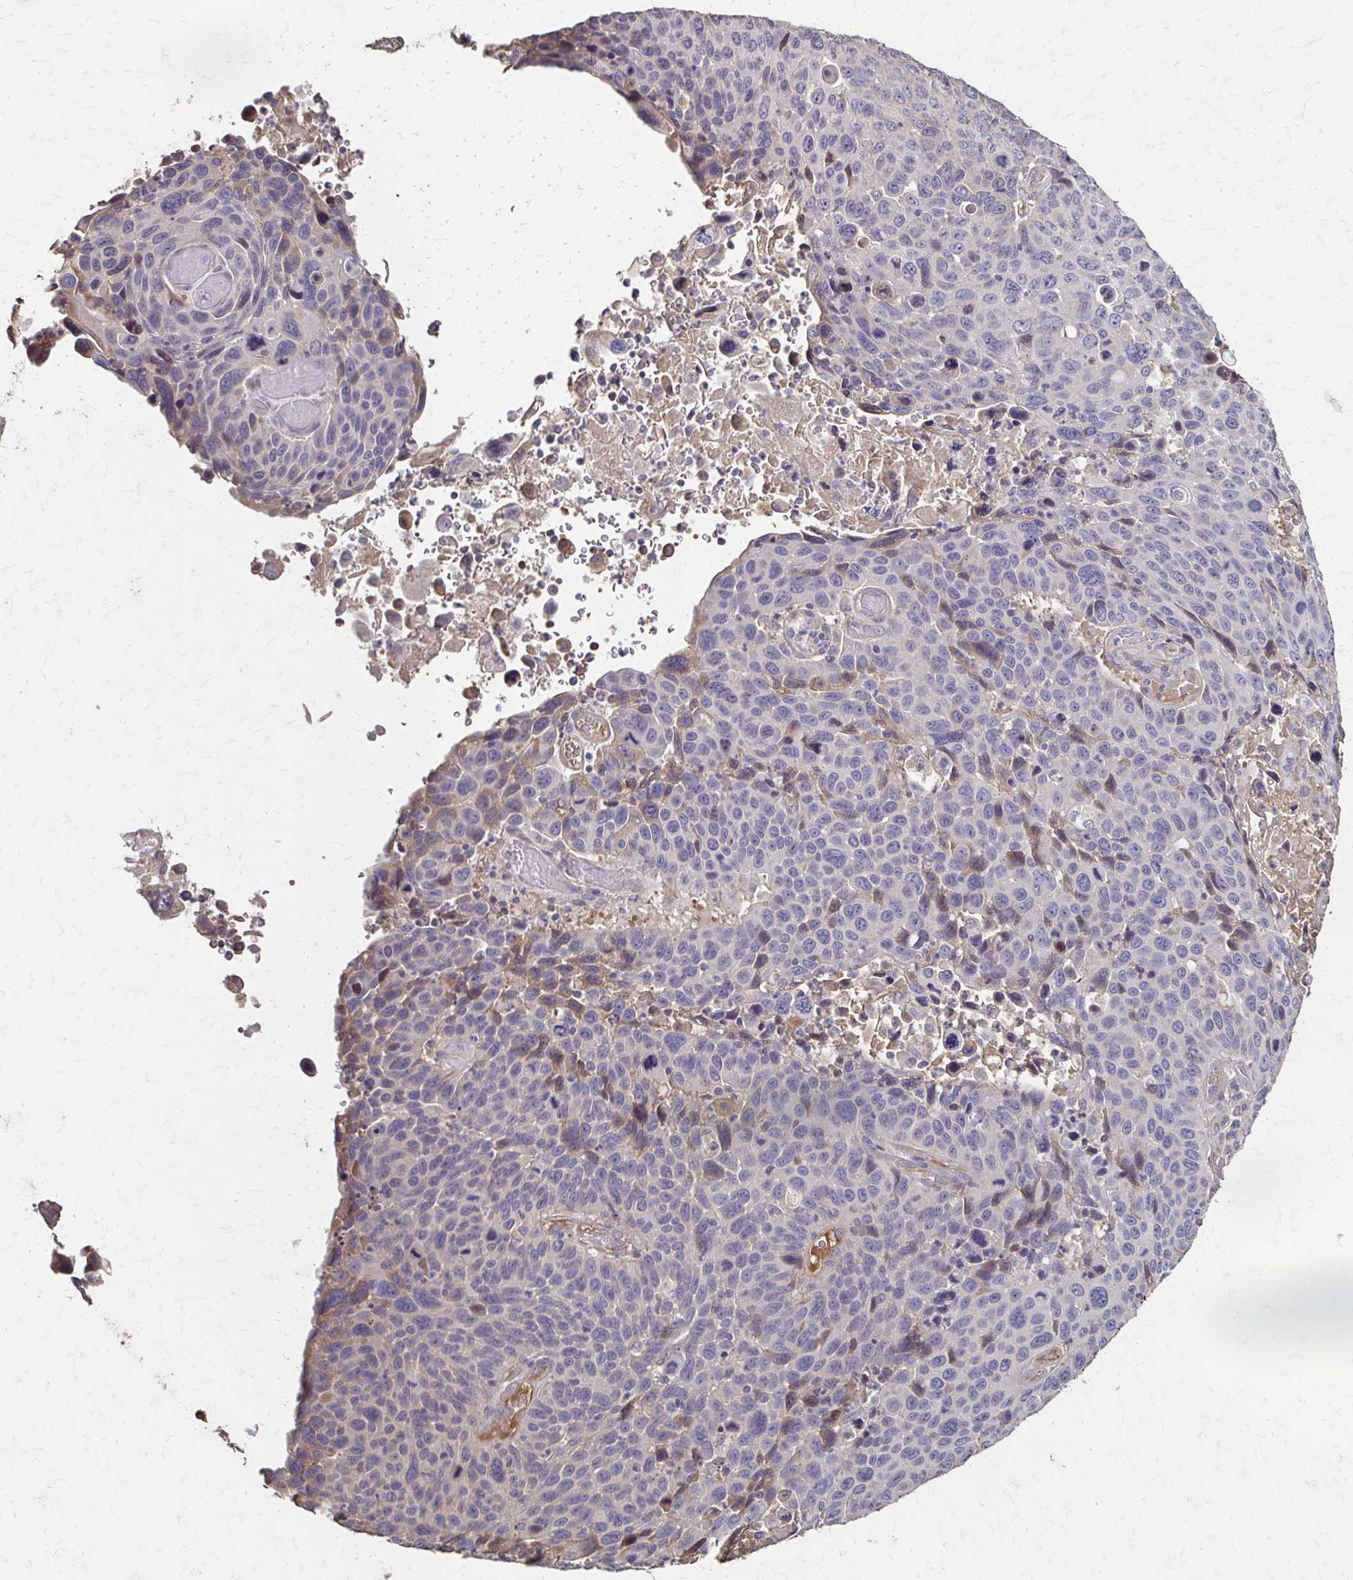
{"staining": {"intensity": "negative", "quantity": "none", "location": "none"}, "tissue": "lung cancer", "cell_type": "Tumor cells", "image_type": "cancer", "snomed": [{"axis": "morphology", "description": "Squamous cell carcinoma, NOS"}, {"axis": "topography", "description": "Lung"}], "caption": "Immunohistochemistry of lung cancer (squamous cell carcinoma) shows no staining in tumor cells.", "gene": "IL18BP", "patient": {"sex": "male", "age": 68}}